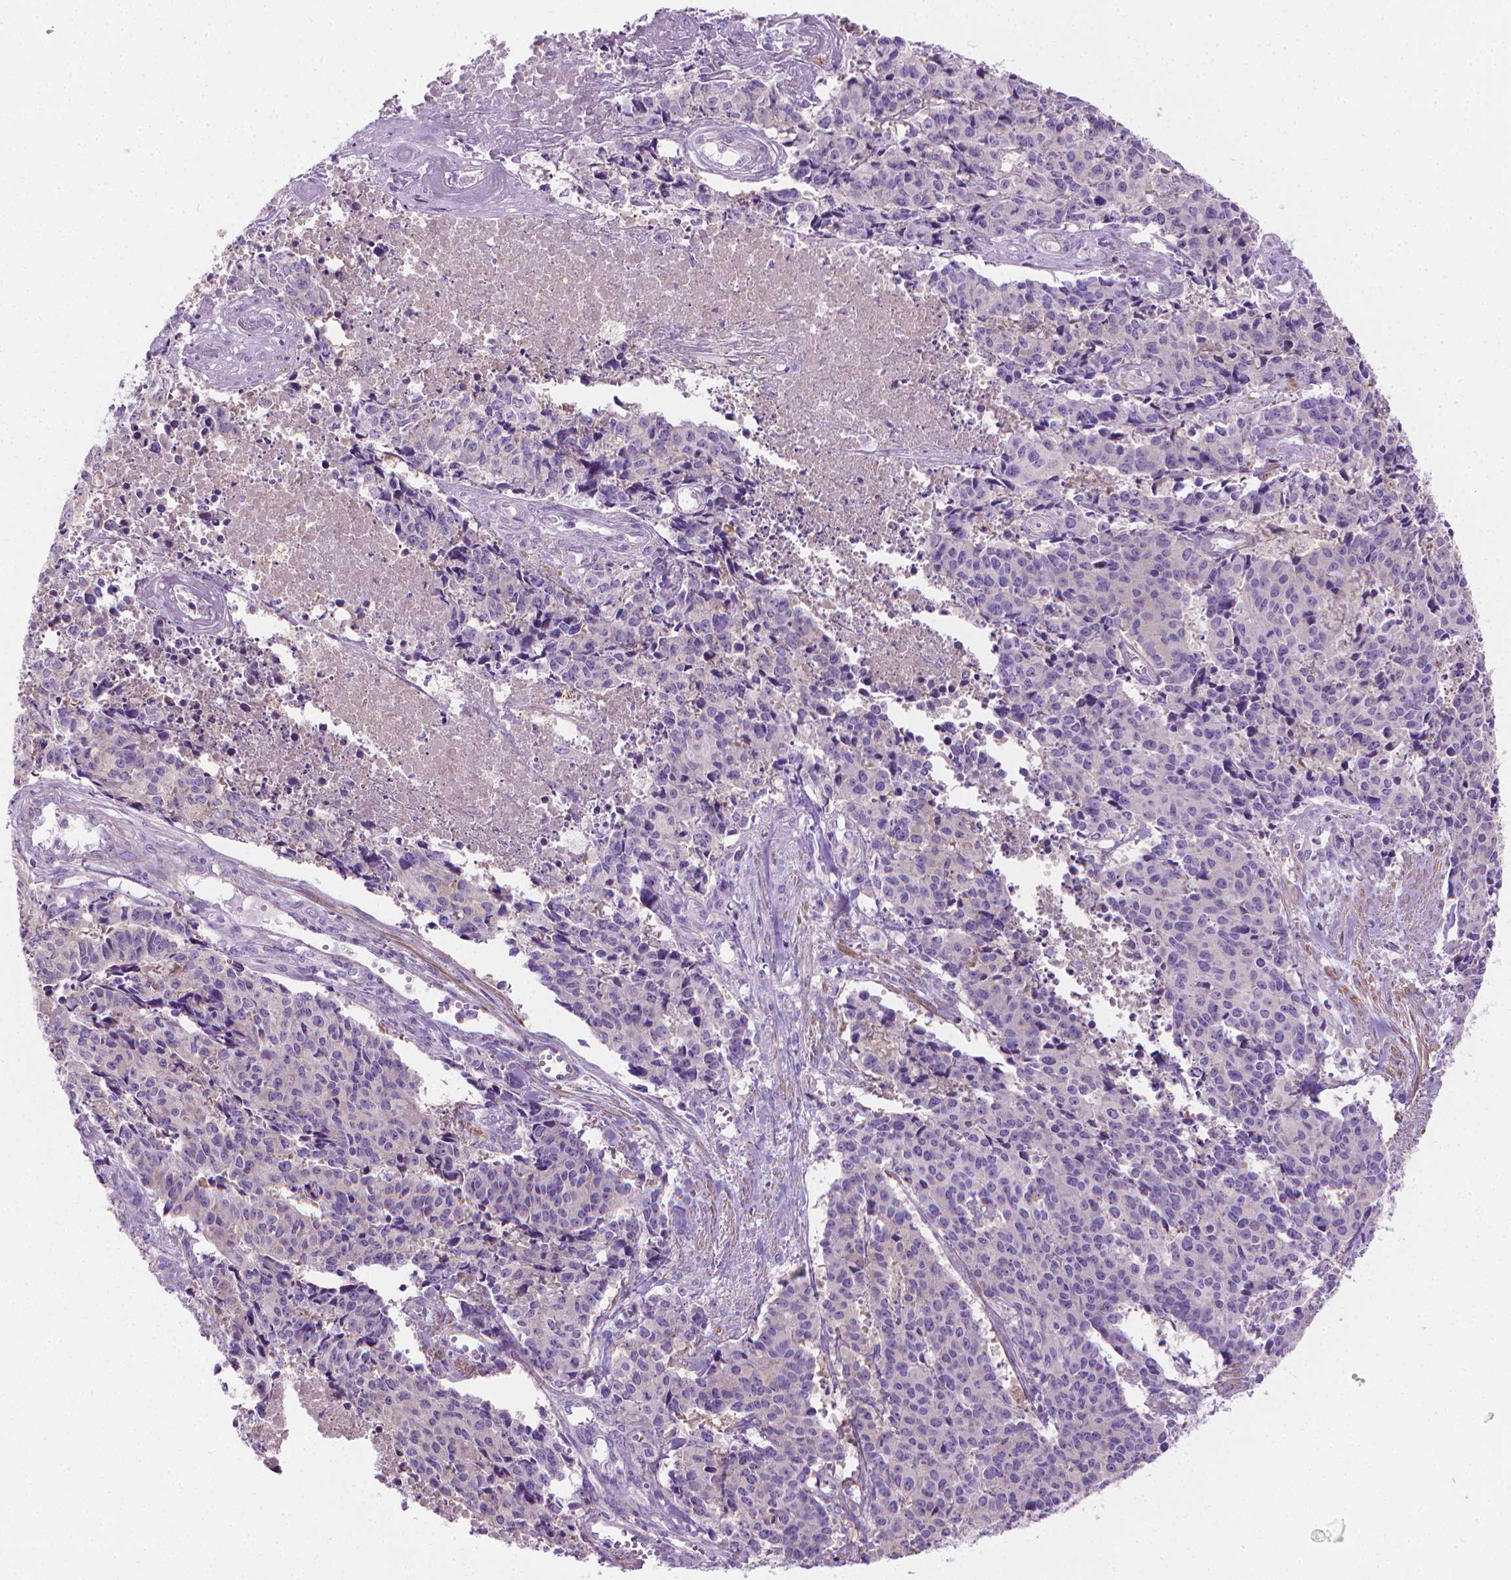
{"staining": {"intensity": "negative", "quantity": "none", "location": "none"}, "tissue": "cervical cancer", "cell_type": "Tumor cells", "image_type": "cancer", "snomed": [{"axis": "morphology", "description": "Squamous cell carcinoma, NOS"}, {"axis": "topography", "description": "Cervix"}], "caption": "This image is of cervical cancer stained with immunohistochemistry (IHC) to label a protein in brown with the nuclei are counter-stained blue. There is no positivity in tumor cells.", "gene": "FASN", "patient": {"sex": "female", "age": 28}}